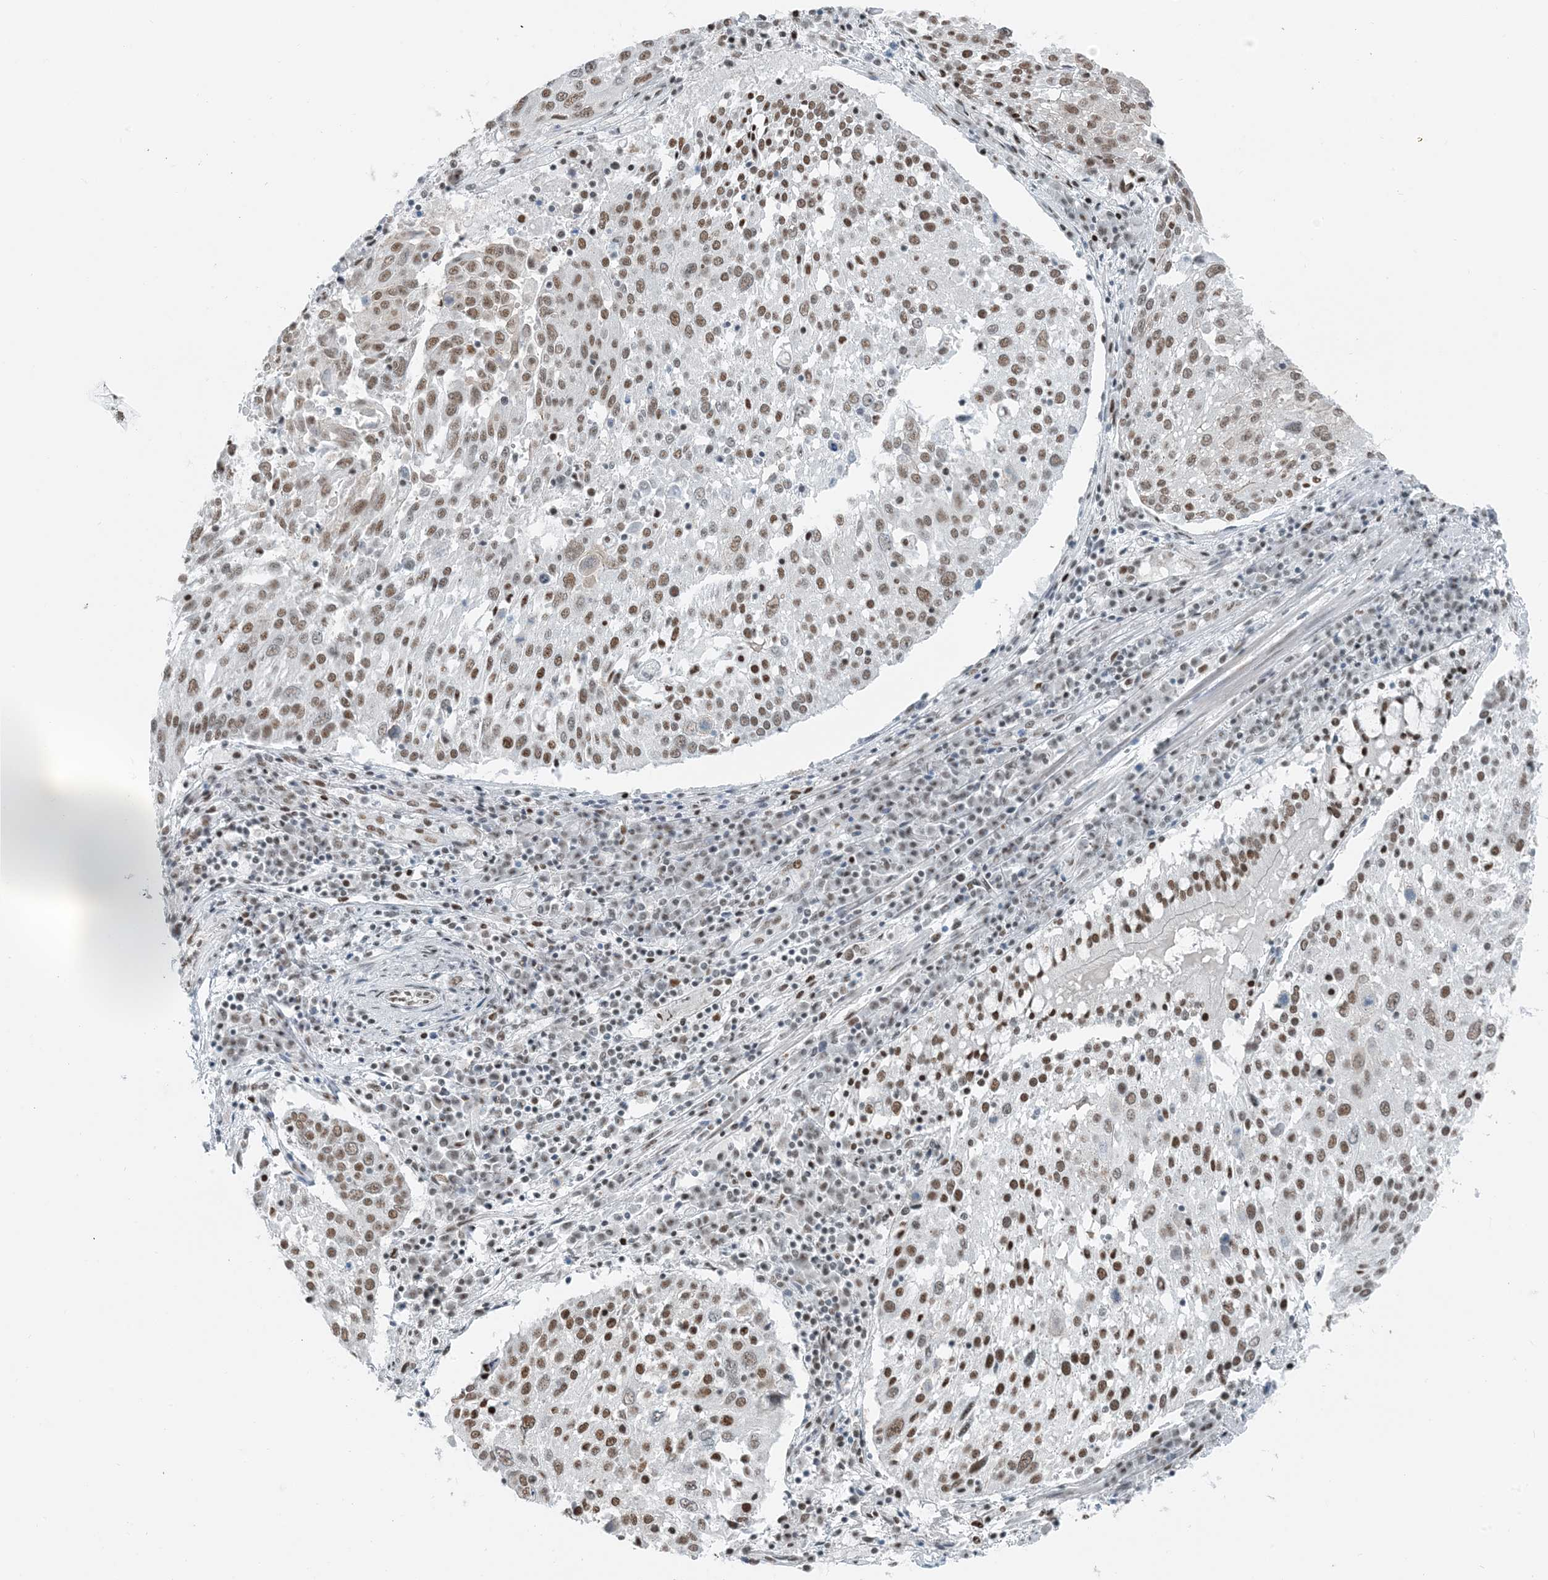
{"staining": {"intensity": "moderate", "quantity": ">75%", "location": "nuclear"}, "tissue": "lung cancer", "cell_type": "Tumor cells", "image_type": "cancer", "snomed": [{"axis": "morphology", "description": "Squamous cell carcinoma, NOS"}, {"axis": "topography", "description": "Lung"}], "caption": "Tumor cells demonstrate medium levels of moderate nuclear positivity in approximately >75% of cells in lung squamous cell carcinoma.", "gene": "ZNF500", "patient": {"sex": "male", "age": 65}}